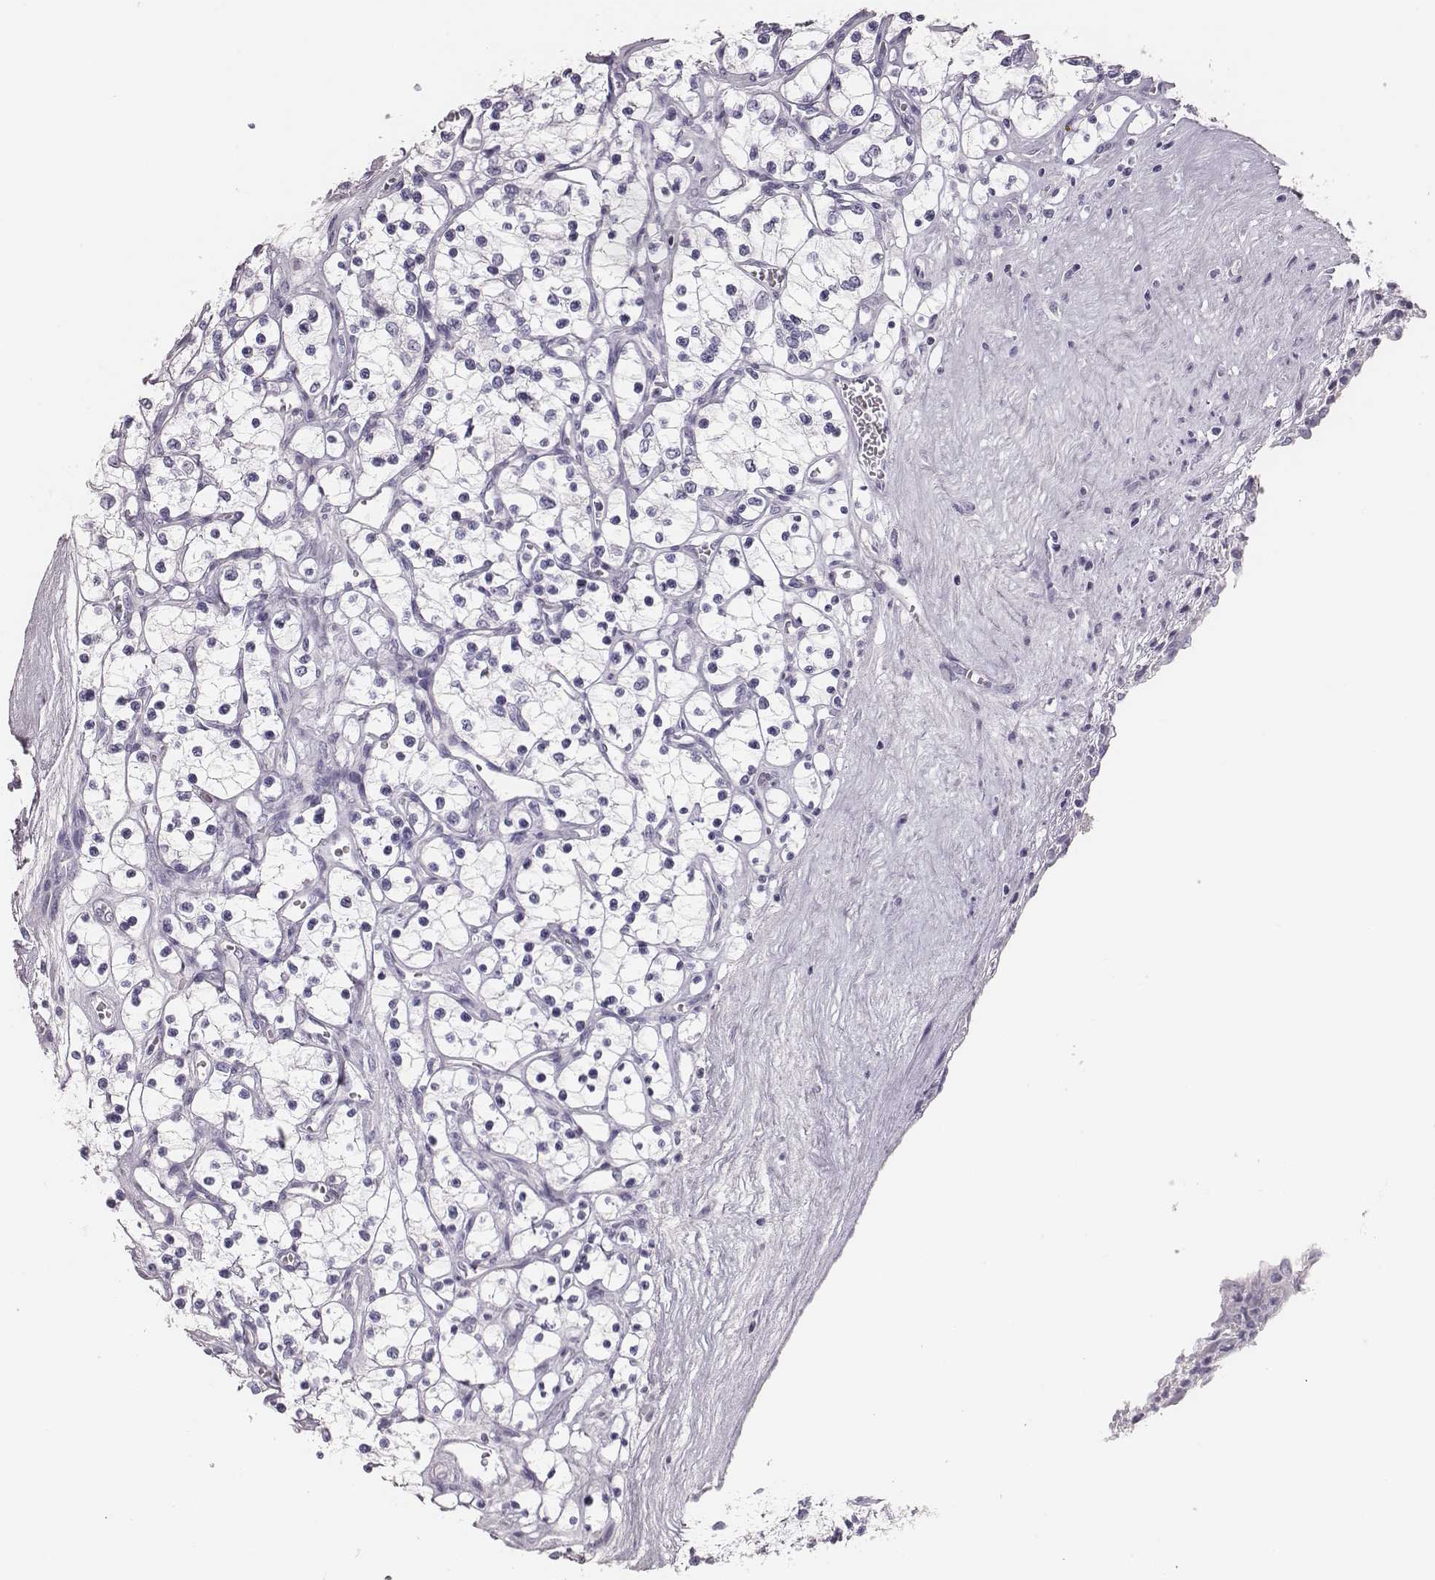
{"staining": {"intensity": "negative", "quantity": "none", "location": "none"}, "tissue": "renal cancer", "cell_type": "Tumor cells", "image_type": "cancer", "snomed": [{"axis": "morphology", "description": "Adenocarcinoma, NOS"}, {"axis": "topography", "description": "Kidney"}], "caption": "High power microscopy histopathology image of an IHC micrograph of renal adenocarcinoma, revealing no significant staining in tumor cells.", "gene": "H1-6", "patient": {"sex": "female", "age": 69}}